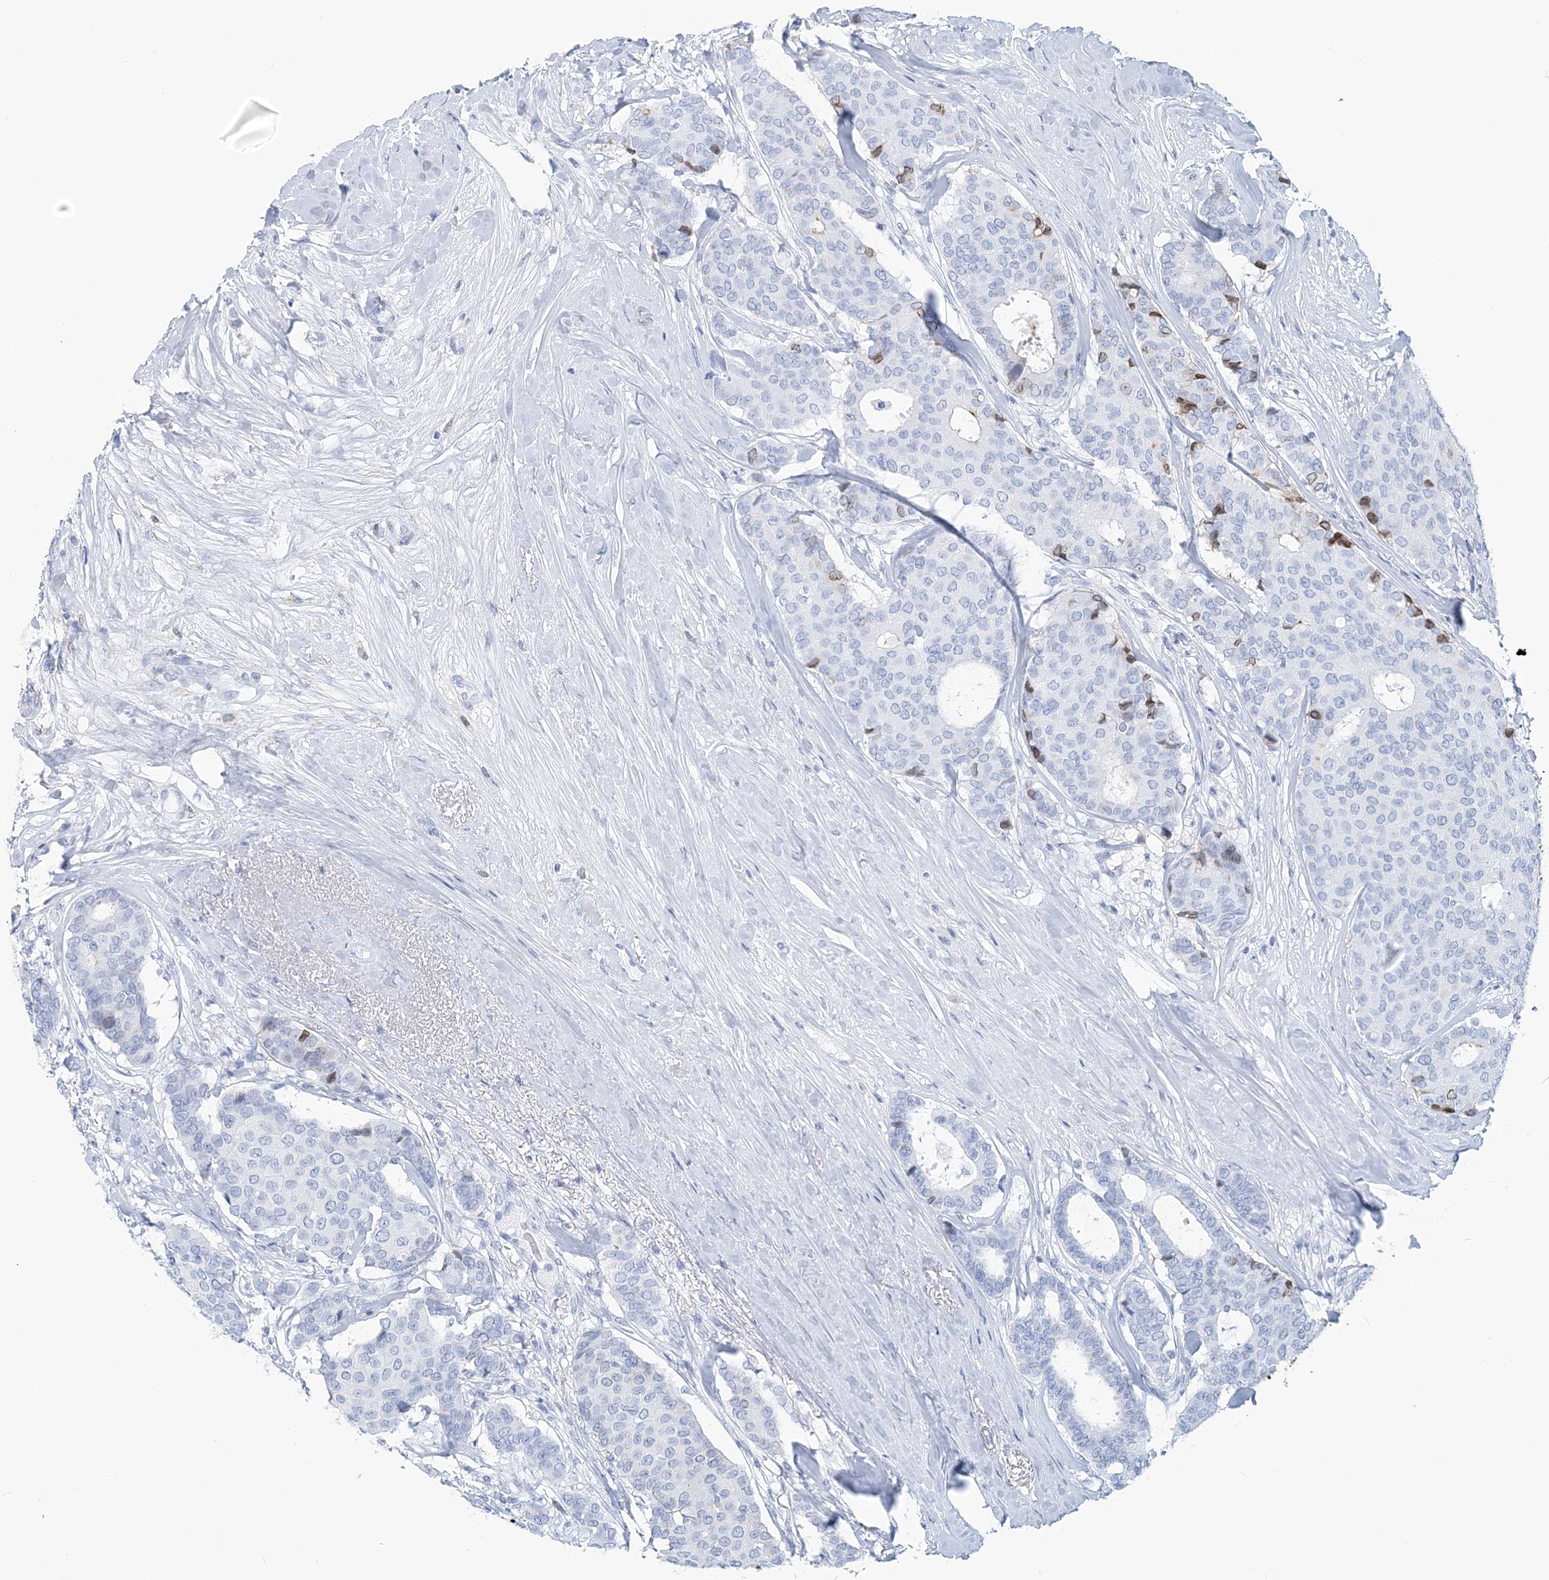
{"staining": {"intensity": "negative", "quantity": "none", "location": "none"}, "tissue": "breast cancer", "cell_type": "Tumor cells", "image_type": "cancer", "snomed": [{"axis": "morphology", "description": "Duct carcinoma"}, {"axis": "topography", "description": "Breast"}], "caption": "A photomicrograph of human breast cancer (invasive ductal carcinoma) is negative for staining in tumor cells.", "gene": "NKX6-1", "patient": {"sex": "female", "age": 75}}